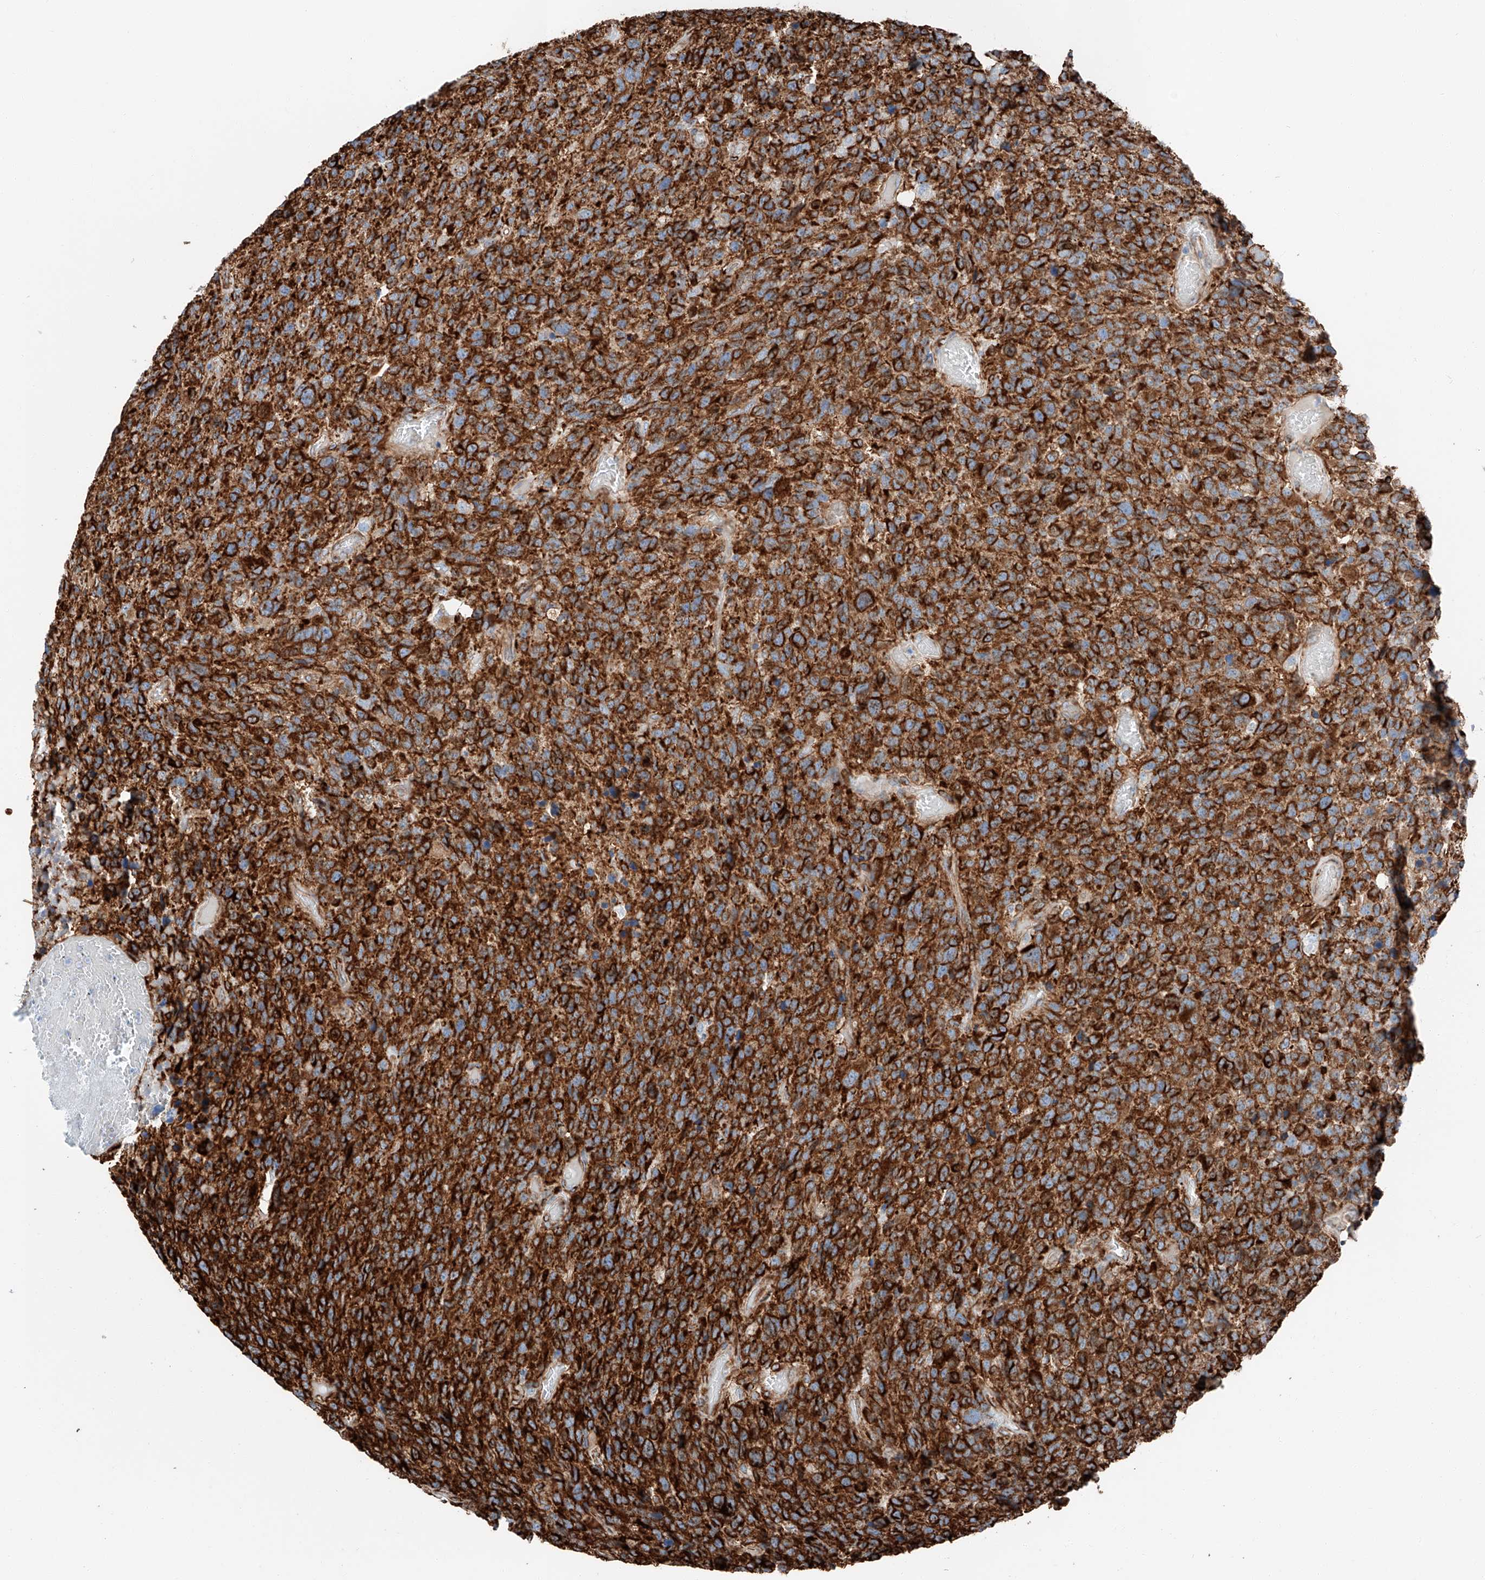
{"staining": {"intensity": "strong", "quantity": "25%-75%", "location": "cytoplasmic/membranous"}, "tissue": "glioma", "cell_type": "Tumor cells", "image_type": "cancer", "snomed": [{"axis": "morphology", "description": "Glioma, malignant, High grade"}, {"axis": "topography", "description": "Brain"}], "caption": "Glioma stained for a protein shows strong cytoplasmic/membranous positivity in tumor cells.", "gene": "ZNF804A", "patient": {"sex": "male", "age": 69}}